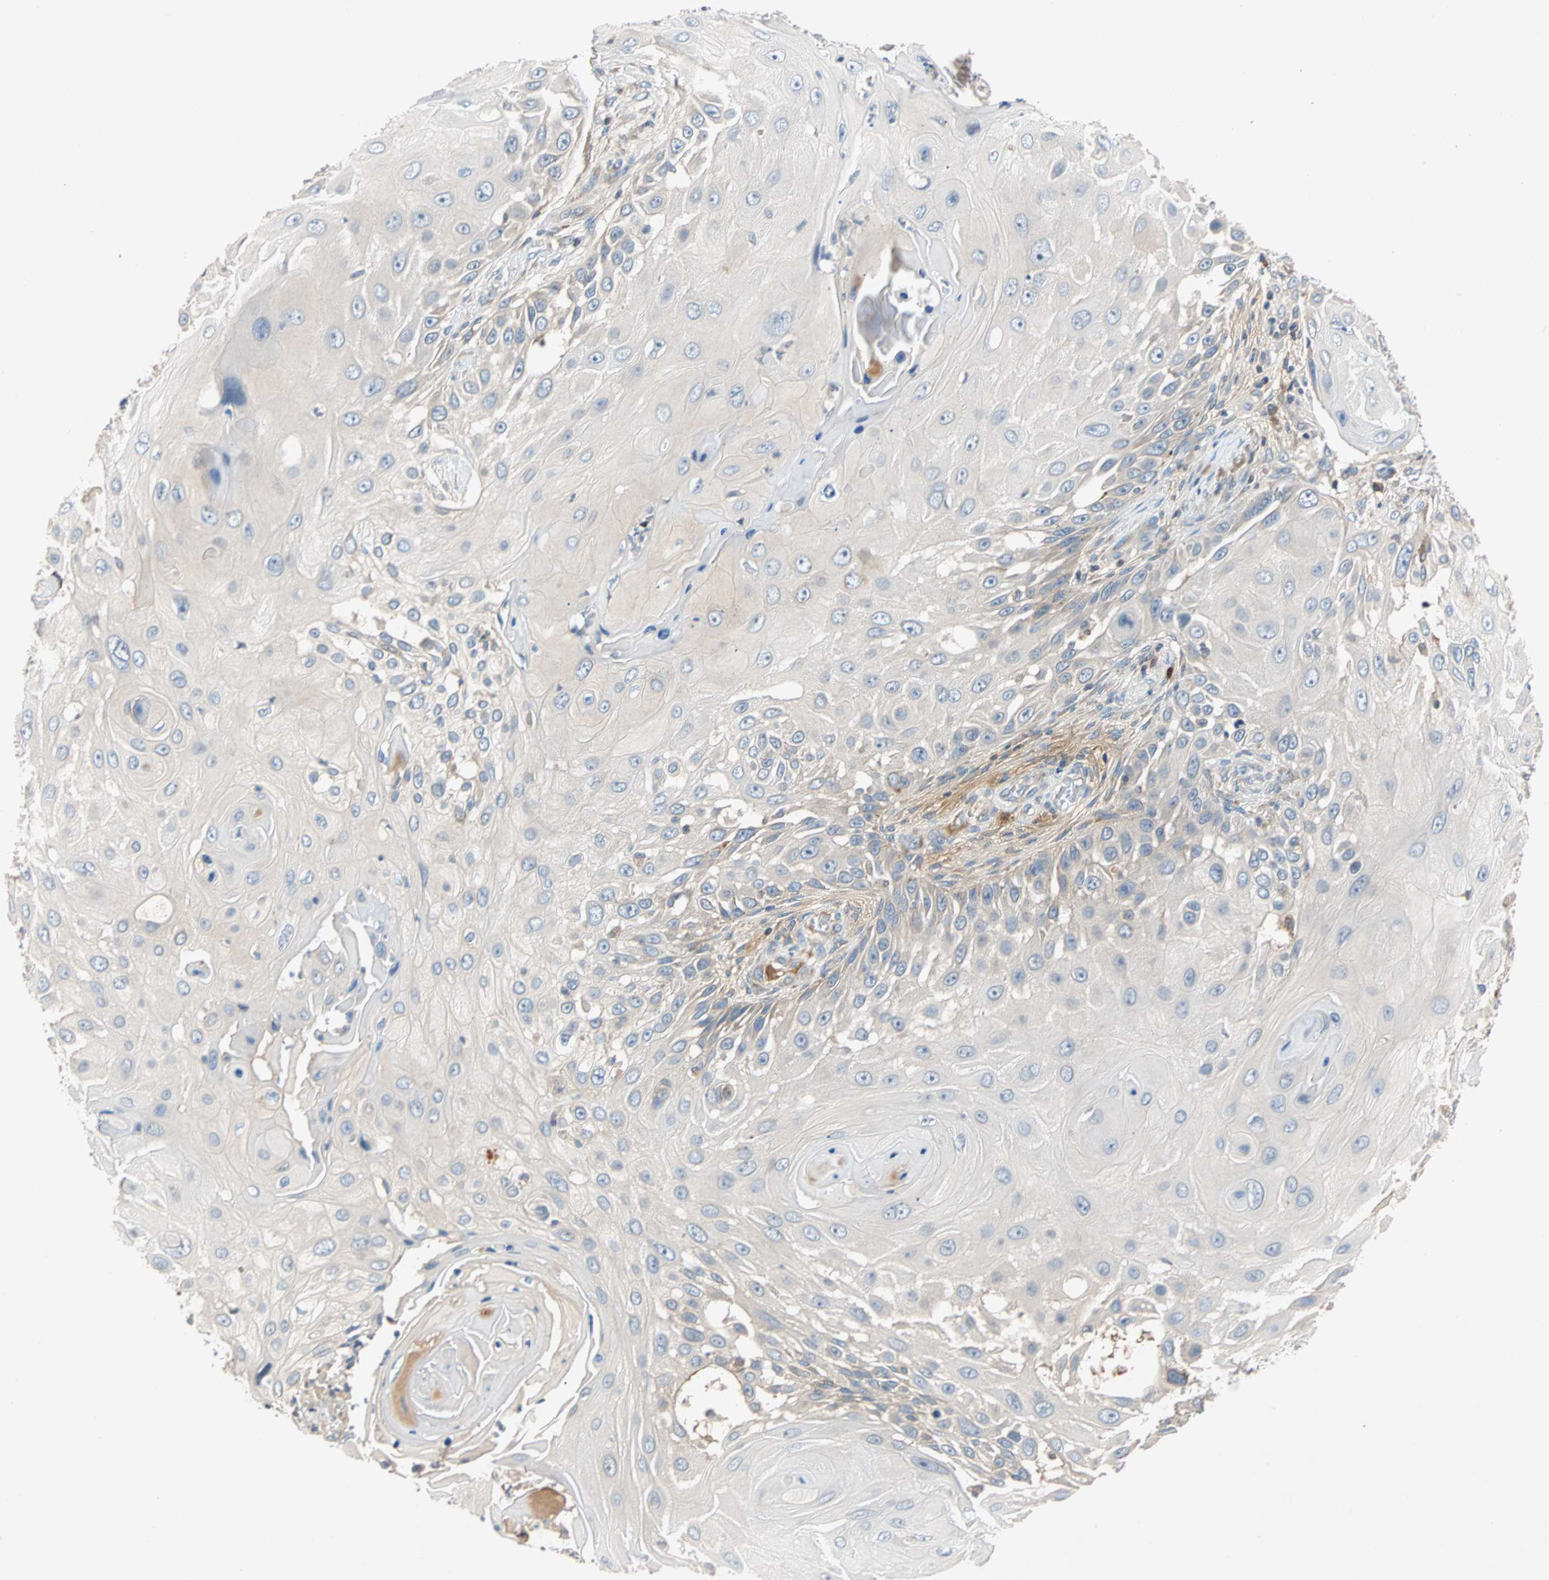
{"staining": {"intensity": "negative", "quantity": "none", "location": "none"}, "tissue": "skin cancer", "cell_type": "Tumor cells", "image_type": "cancer", "snomed": [{"axis": "morphology", "description": "Squamous cell carcinoma, NOS"}, {"axis": "topography", "description": "Skin"}], "caption": "Photomicrograph shows no protein staining in tumor cells of skin squamous cell carcinoma tissue.", "gene": "MAP4K1", "patient": {"sex": "female", "age": 44}}